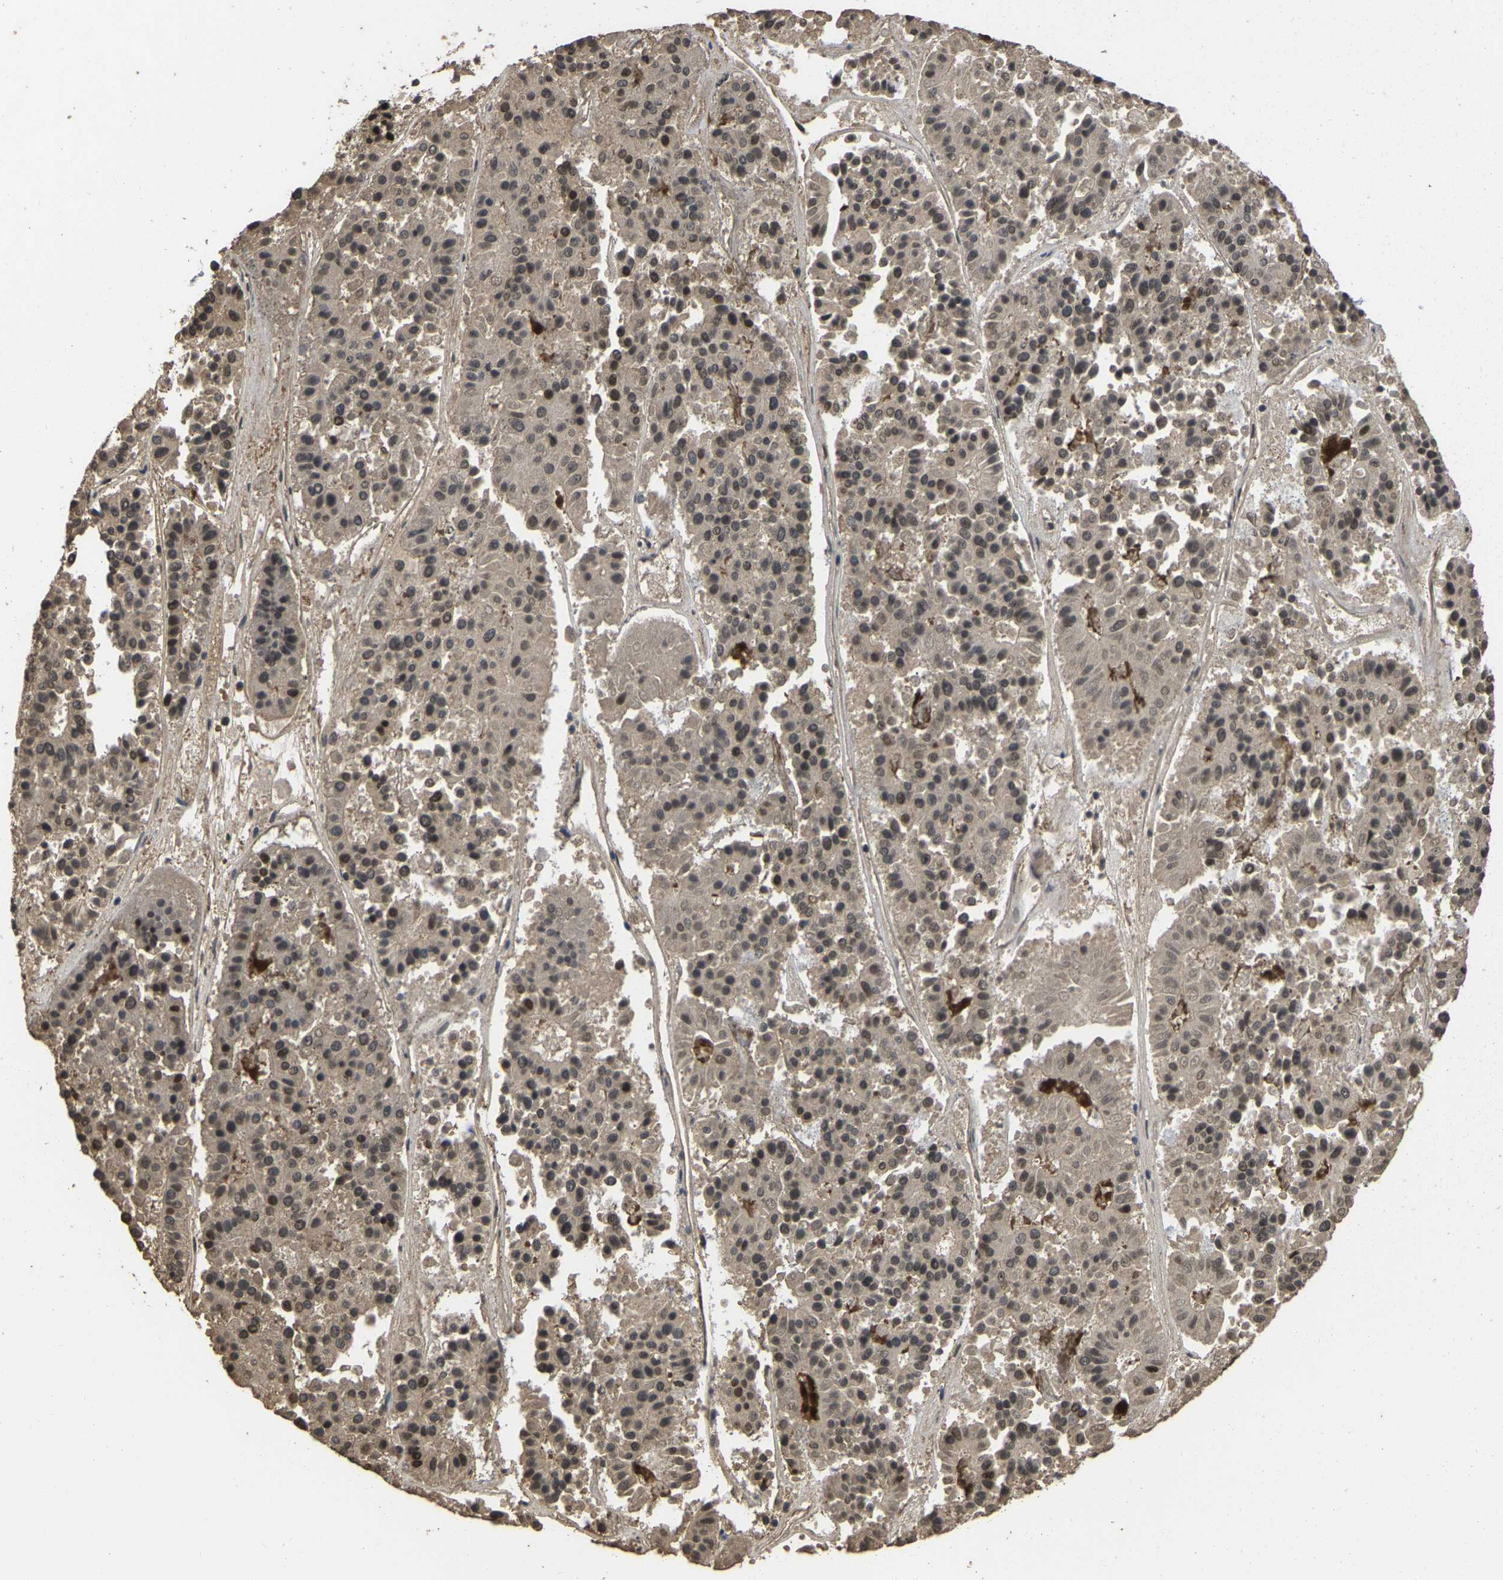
{"staining": {"intensity": "weak", "quantity": ">75%", "location": "cytoplasmic/membranous,nuclear"}, "tissue": "pancreatic cancer", "cell_type": "Tumor cells", "image_type": "cancer", "snomed": [{"axis": "morphology", "description": "Adenocarcinoma, NOS"}, {"axis": "topography", "description": "Pancreas"}], "caption": "High-power microscopy captured an immunohistochemistry histopathology image of pancreatic cancer (adenocarcinoma), revealing weak cytoplasmic/membranous and nuclear positivity in about >75% of tumor cells.", "gene": "ARHGAP23", "patient": {"sex": "male", "age": 50}}